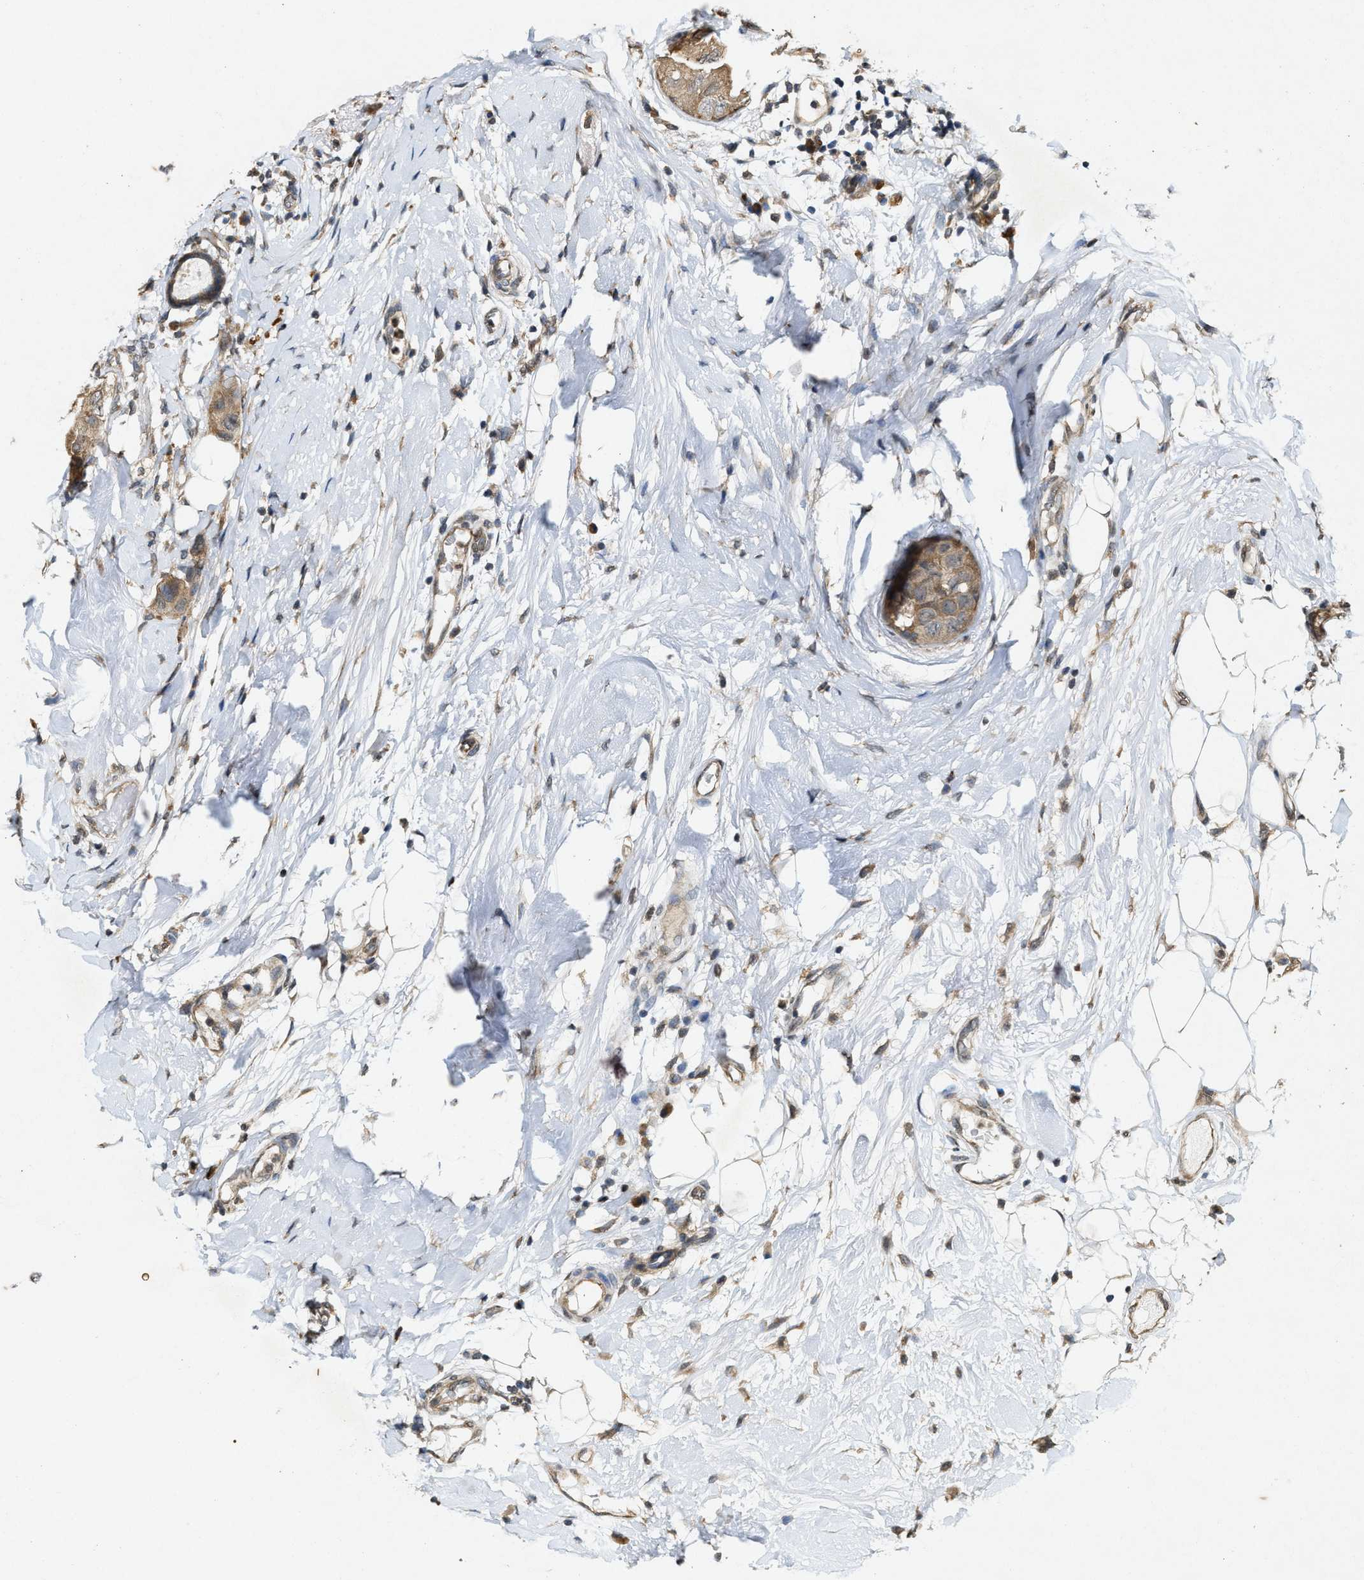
{"staining": {"intensity": "weak", "quantity": ">75%", "location": "cytoplasmic/membranous"}, "tissue": "breast cancer", "cell_type": "Tumor cells", "image_type": "cancer", "snomed": [{"axis": "morphology", "description": "Duct carcinoma"}, {"axis": "topography", "description": "Breast"}], "caption": "Human breast cancer (infiltrating ductal carcinoma) stained with a protein marker displays weak staining in tumor cells.", "gene": "KIF21A", "patient": {"sex": "female", "age": 40}}